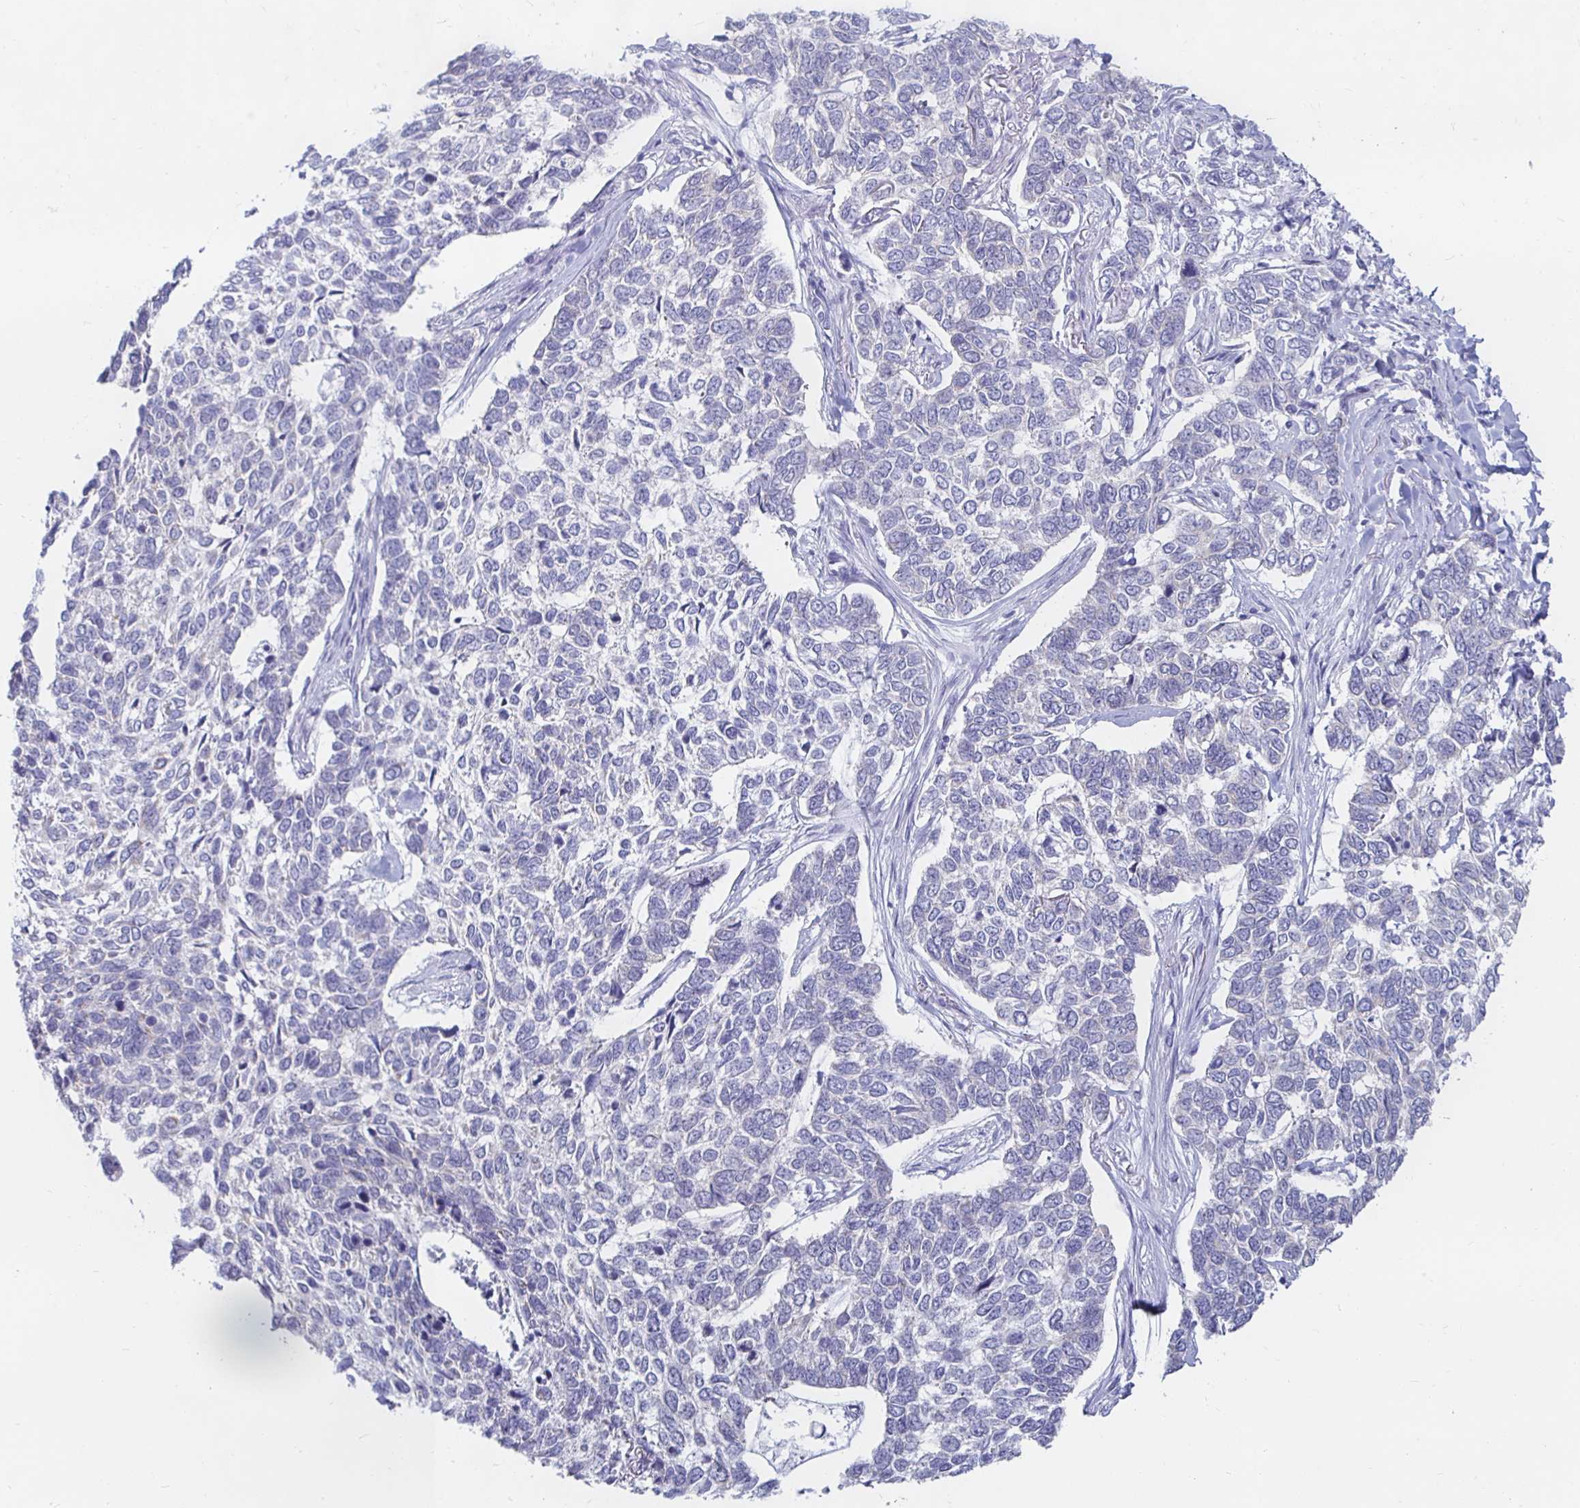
{"staining": {"intensity": "negative", "quantity": "none", "location": "none"}, "tissue": "skin cancer", "cell_type": "Tumor cells", "image_type": "cancer", "snomed": [{"axis": "morphology", "description": "Basal cell carcinoma"}, {"axis": "topography", "description": "Skin"}], "caption": "An immunohistochemistry micrograph of skin cancer (basal cell carcinoma) is shown. There is no staining in tumor cells of skin cancer (basal cell carcinoma). (Brightfield microscopy of DAB immunohistochemistry at high magnification).", "gene": "PEG10", "patient": {"sex": "female", "age": 65}}